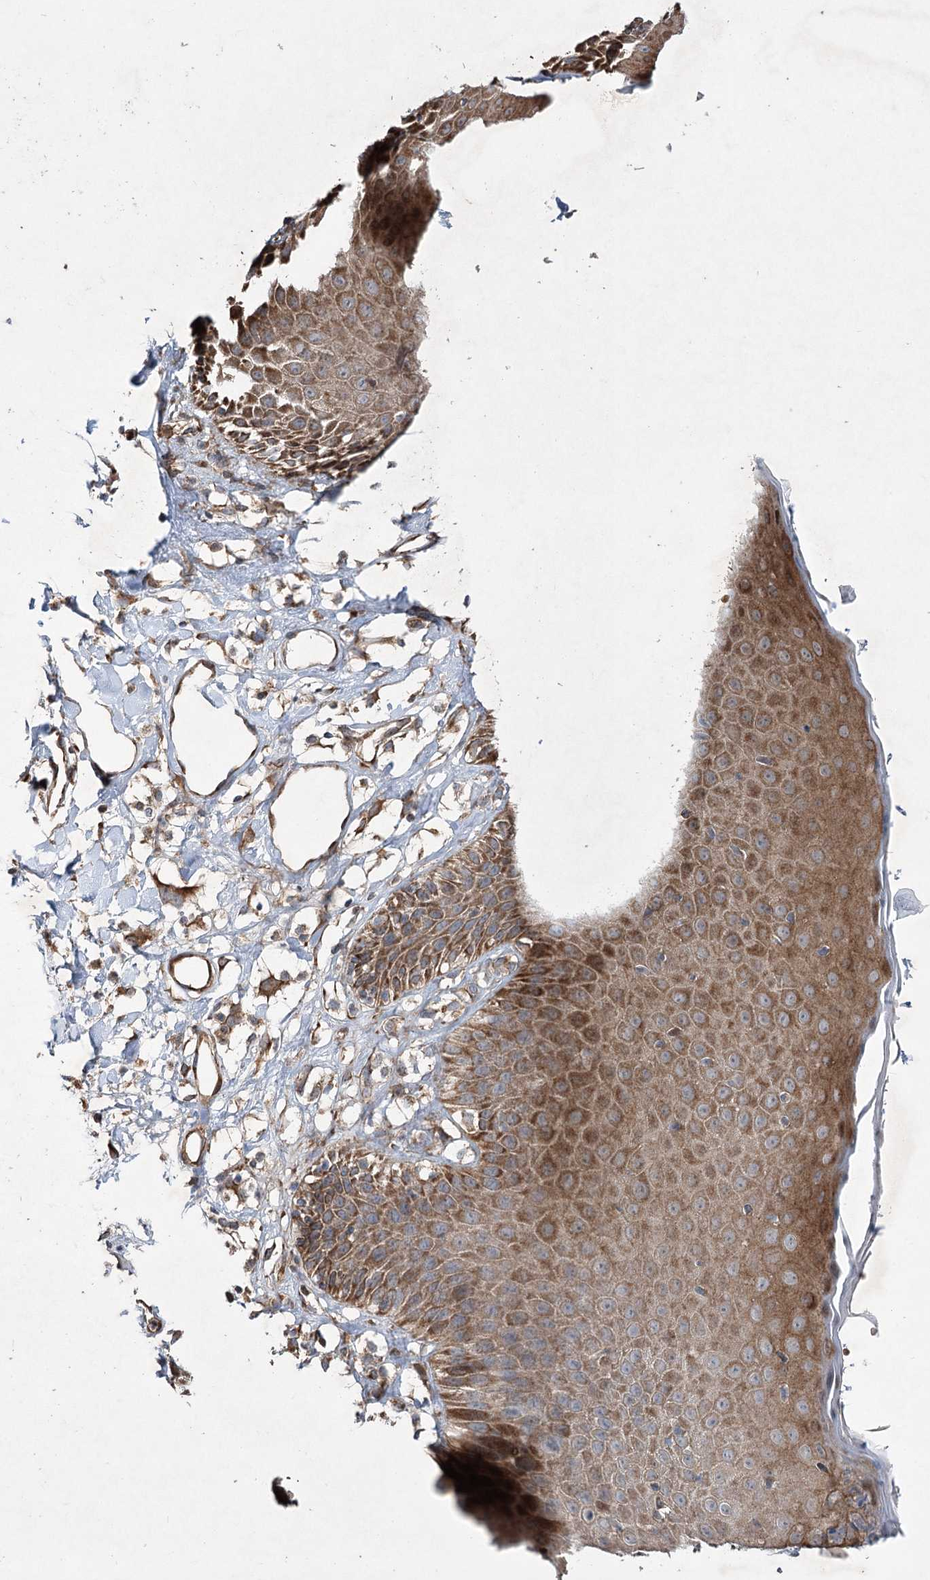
{"staining": {"intensity": "moderate", "quantity": ">75%", "location": "cytoplasmic/membranous"}, "tissue": "skin", "cell_type": "Epidermal cells", "image_type": "normal", "snomed": [{"axis": "morphology", "description": "Normal tissue, NOS"}, {"axis": "topography", "description": "Vulva"}], "caption": "Immunohistochemistry of benign human skin reveals medium levels of moderate cytoplasmic/membranous expression in approximately >75% of epidermal cells. The staining is performed using DAB (3,3'-diaminobenzidine) brown chromogen to label protein expression. The nuclei are counter-stained blue using hematoxylin.", "gene": "SERINC5", "patient": {"sex": "female", "age": 68}}